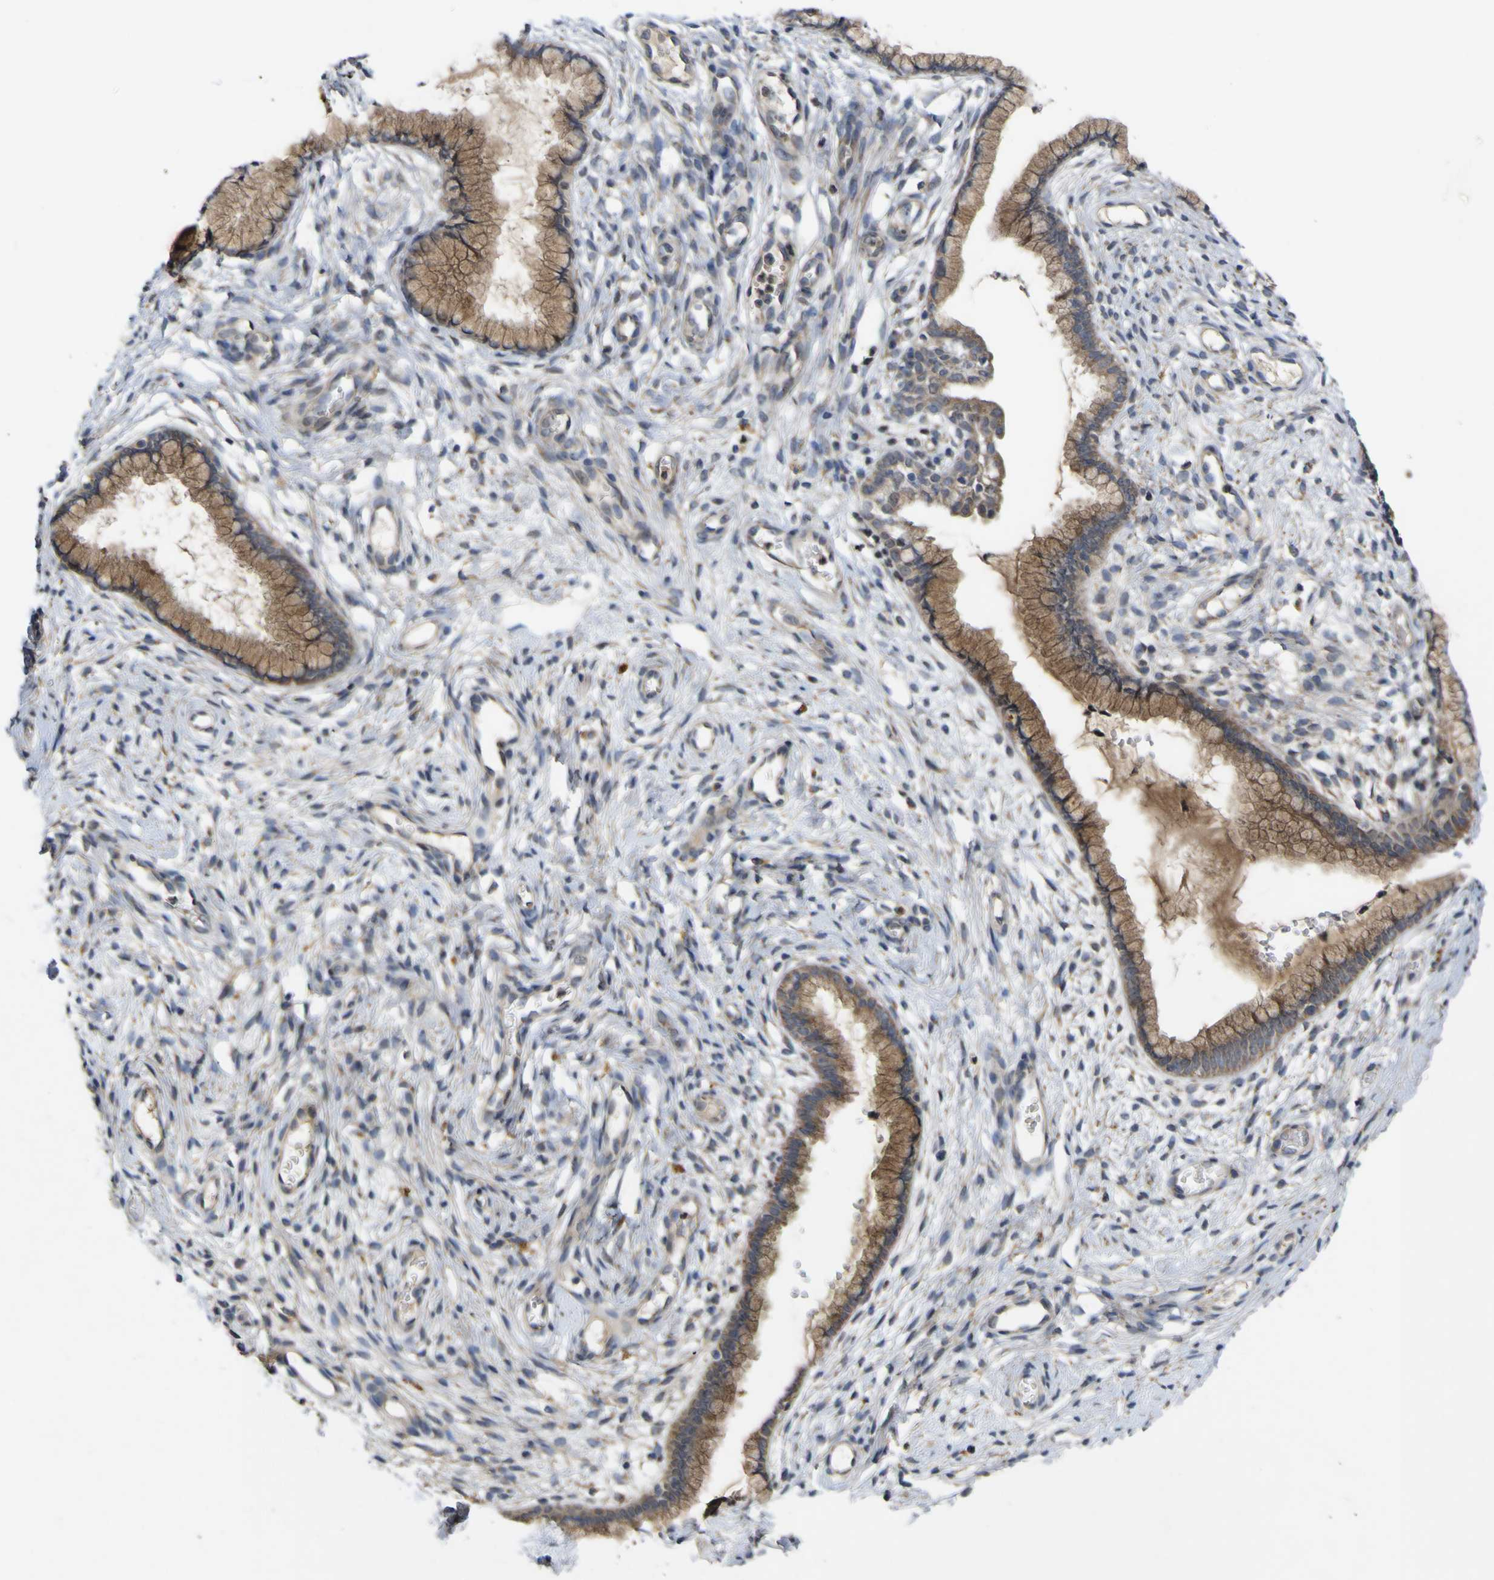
{"staining": {"intensity": "moderate", "quantity": ">75%", "location": "cytoplasmic/membranous"}, "tissue": "cervix", "cell_type": "Glandular cells", "image_type": "normal", "snomed": [{"axis": "morphology", "description": "Normal tissue, NOS"}, {"axis": "topography", "description": "Cervix"}], "caption": "Protein staining of benign cervix displays moderate cytoplasmic/membranous positivity in about >75% of glandular cells. The staining was performed using DAB (3,3'-diaminobenzidine) to visualize the protein expression in brown, while the nuclei were stained in blue with hematoxylin (Magnification: 20x).", "gene": "IRAK2", "patient": {"sex": "female", "age": 65}}